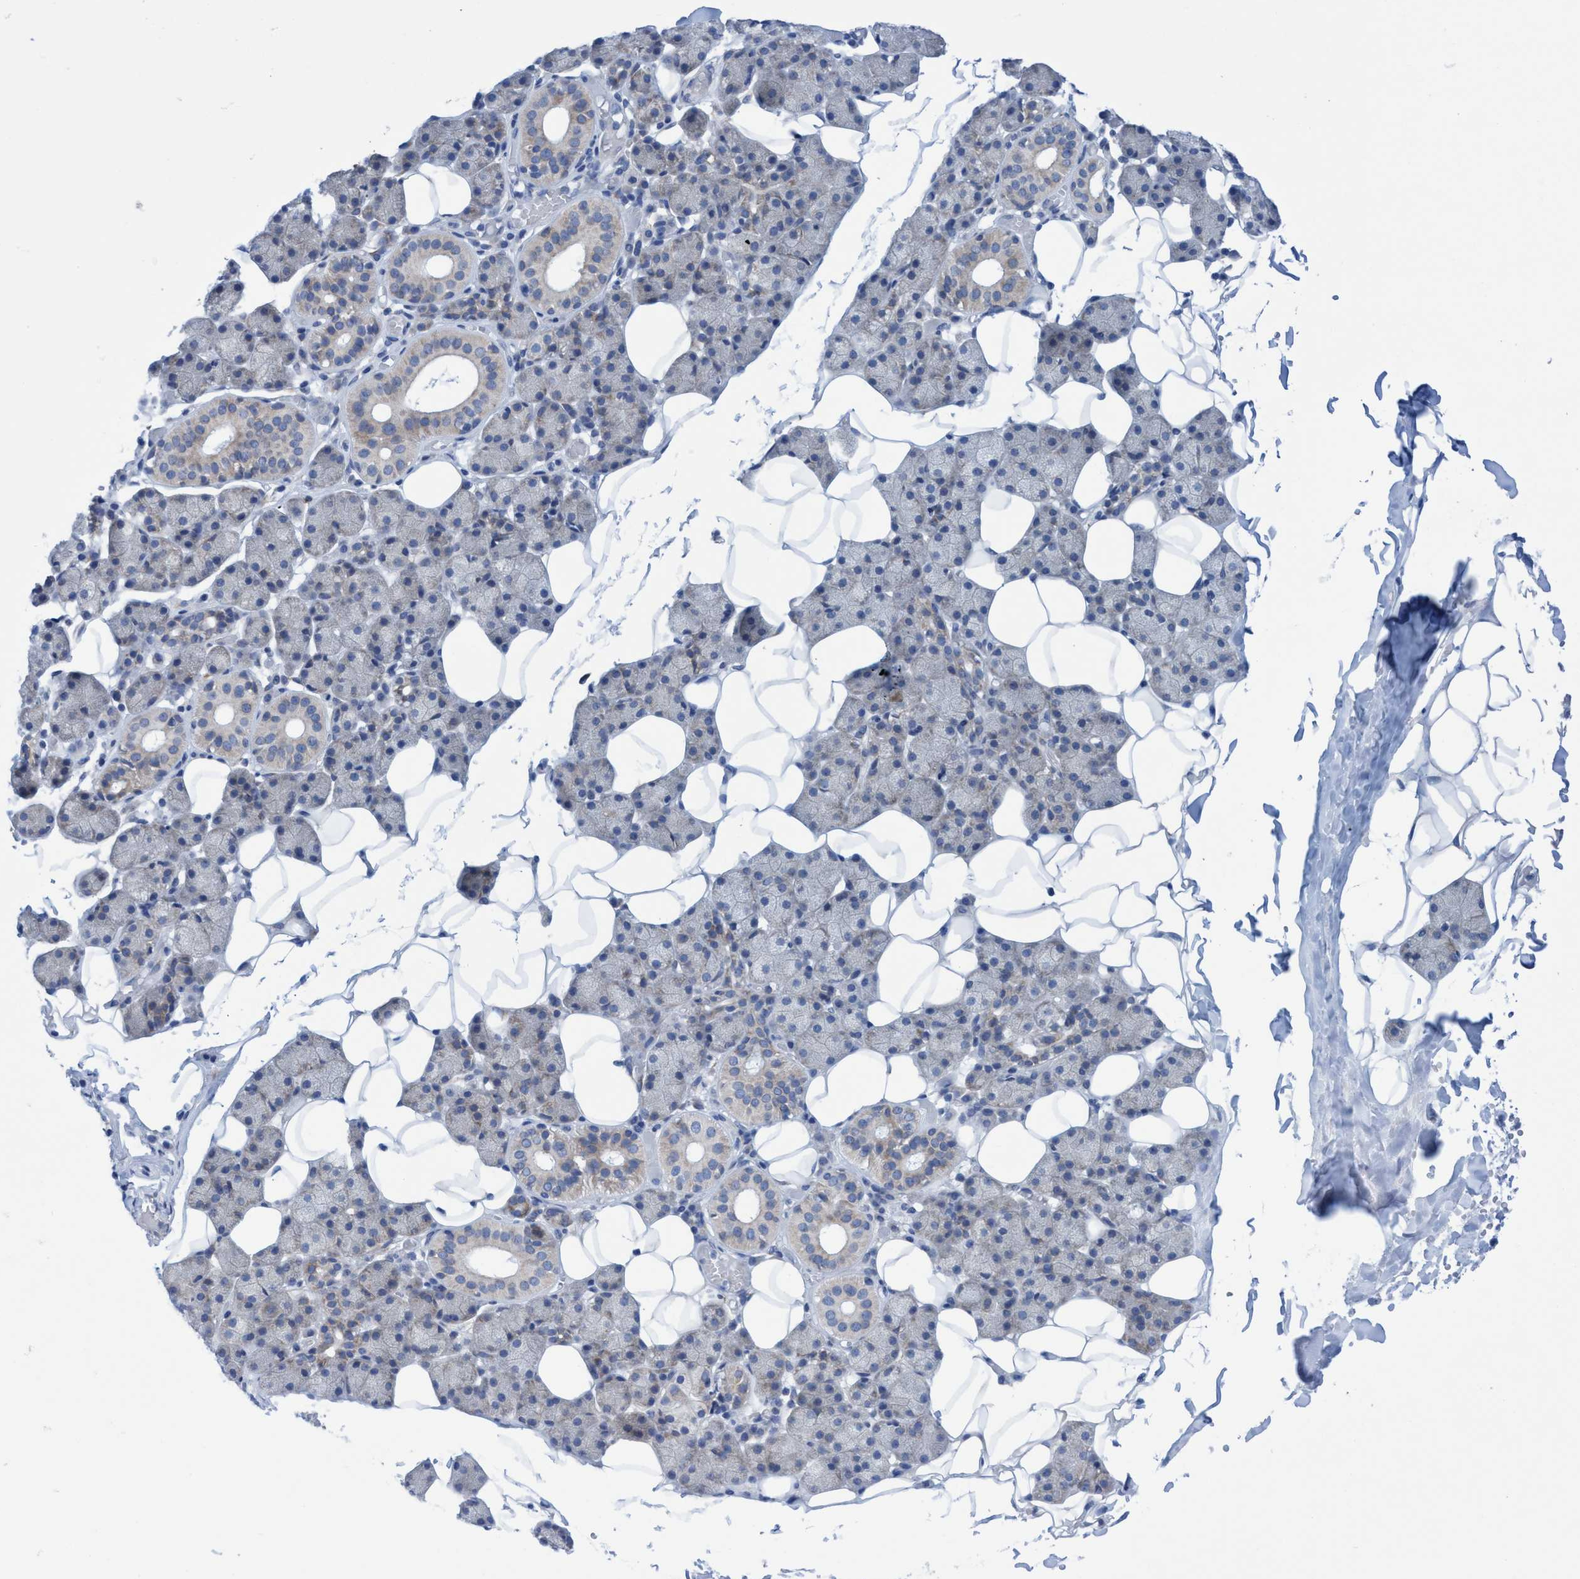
{"staining": {"intensity": "negative", "quantity": "none", "location": "none"}, "tissue": "salivary gland", "cell_type": "Glandular cells", "image_type": "normal", "snomed": [{"axis": "morphology", "description": "Normal tissue, NOS"}, {"axis": "topography", "description": "Salivary gland"}], "caption": "This photomicrograph is of normal salivary gland stained with immunohistochemistry to label a protein in brown with the nuclei are counter-stained blue. There is no staining in glandular cells. Brightfield microscopy of immunohistochemistry stained with DAB (brown) and hematoxylin (blue), captured at high magnification.", "gene": "RSAD1", "patient": {"sex": "female", "age": 33}}